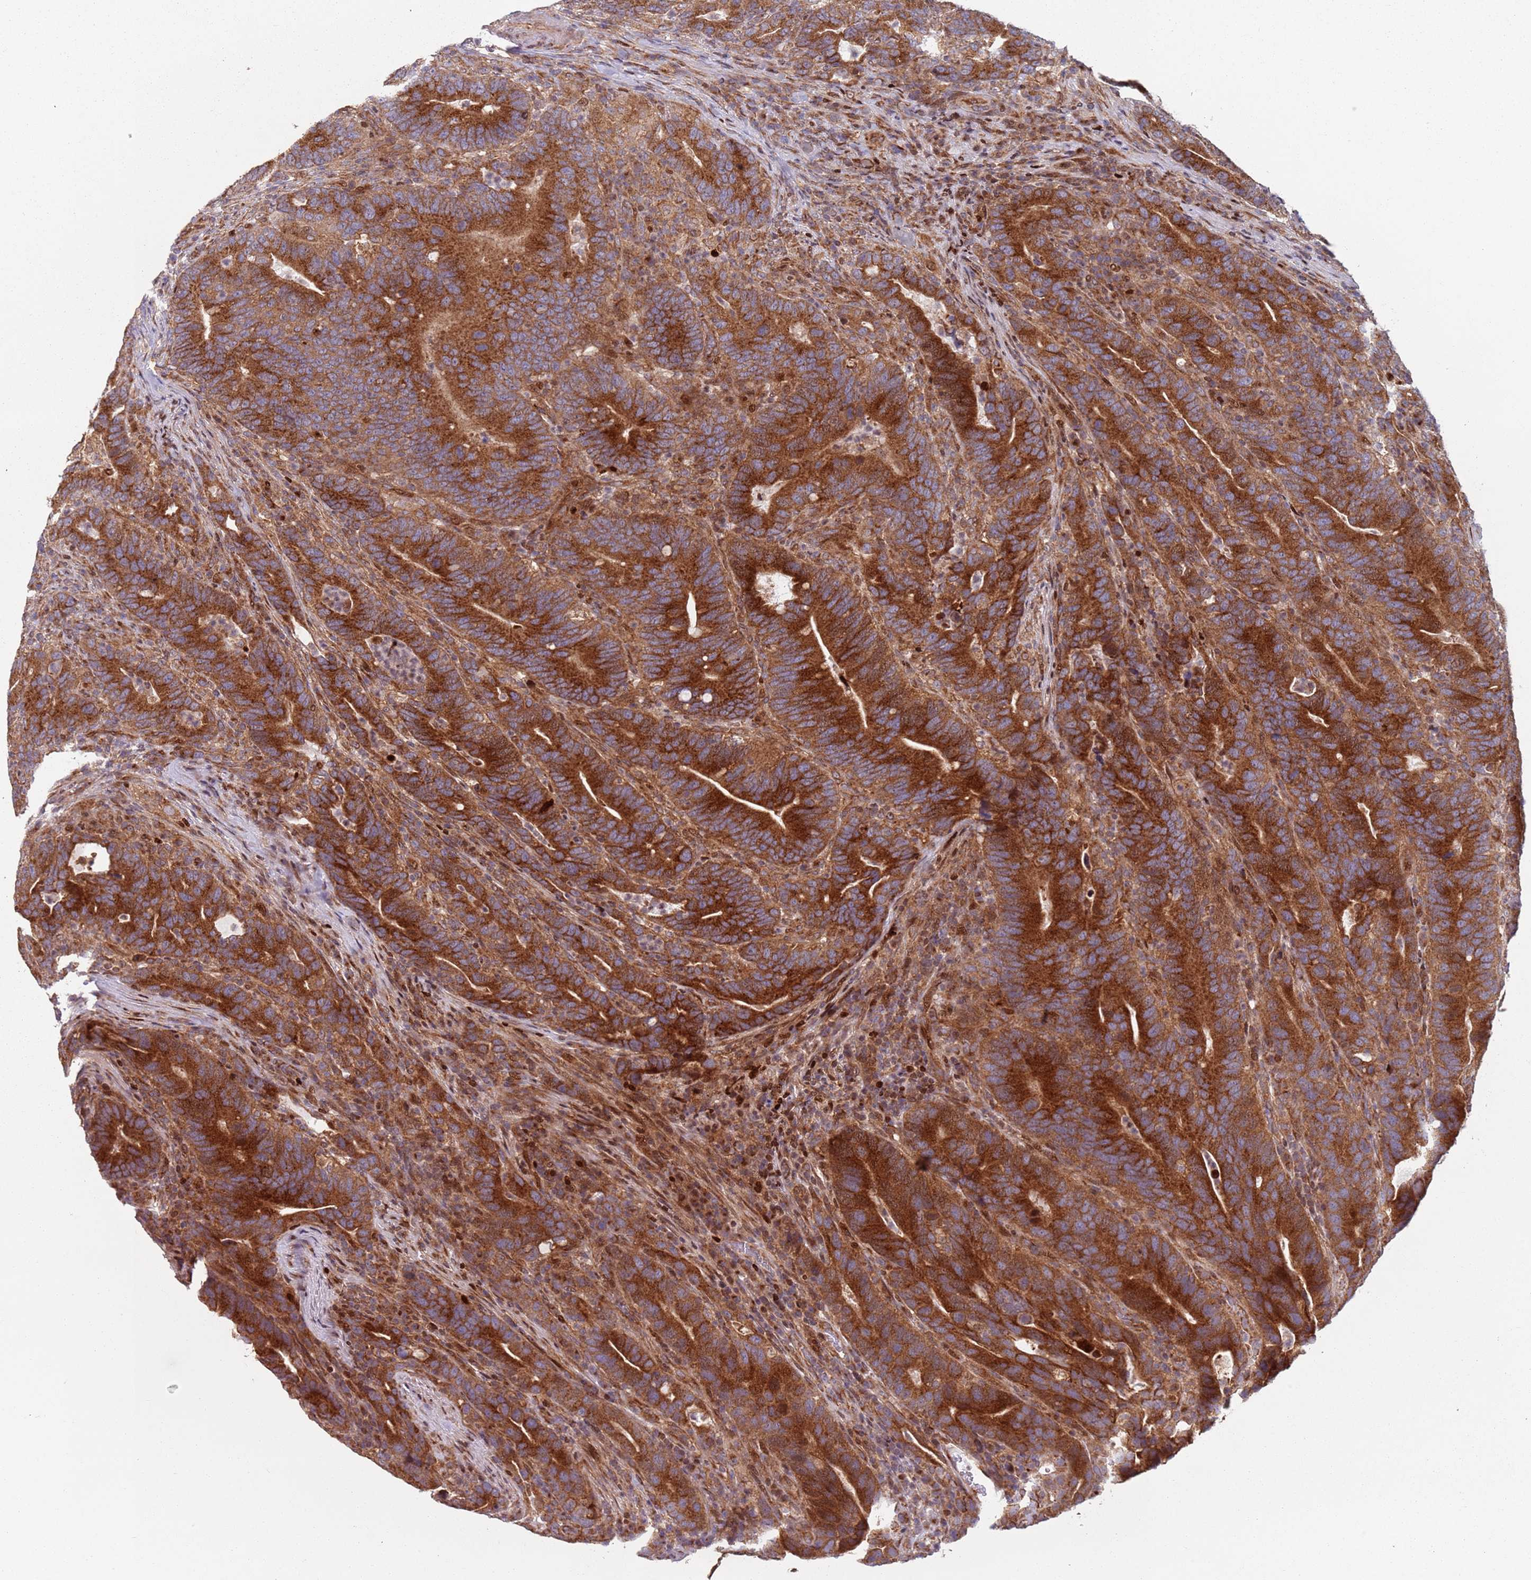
{"staining": {"intensity": "strong", "quantity": ">75%", "location": "cytoplasmic/membranous,nuclear"}, "tissue": "colorectal cancer", "cell_type": "Tumor cells", "image_type": "cancer", "snomed": [{"axis": "morphology", "description": "Adenocarcinoma, NOS"}, {"axis": "topography", "description": "Colon"}], "caption": "Protein analysis of adenocarcinoma (colorectal) tissue reveals strong cytoplasmic/membranous and nuclear staining in approximately >75% of tumor cells.", "gene": "HNRNPLL", "patient": {"sex": "female", "age": 66}}